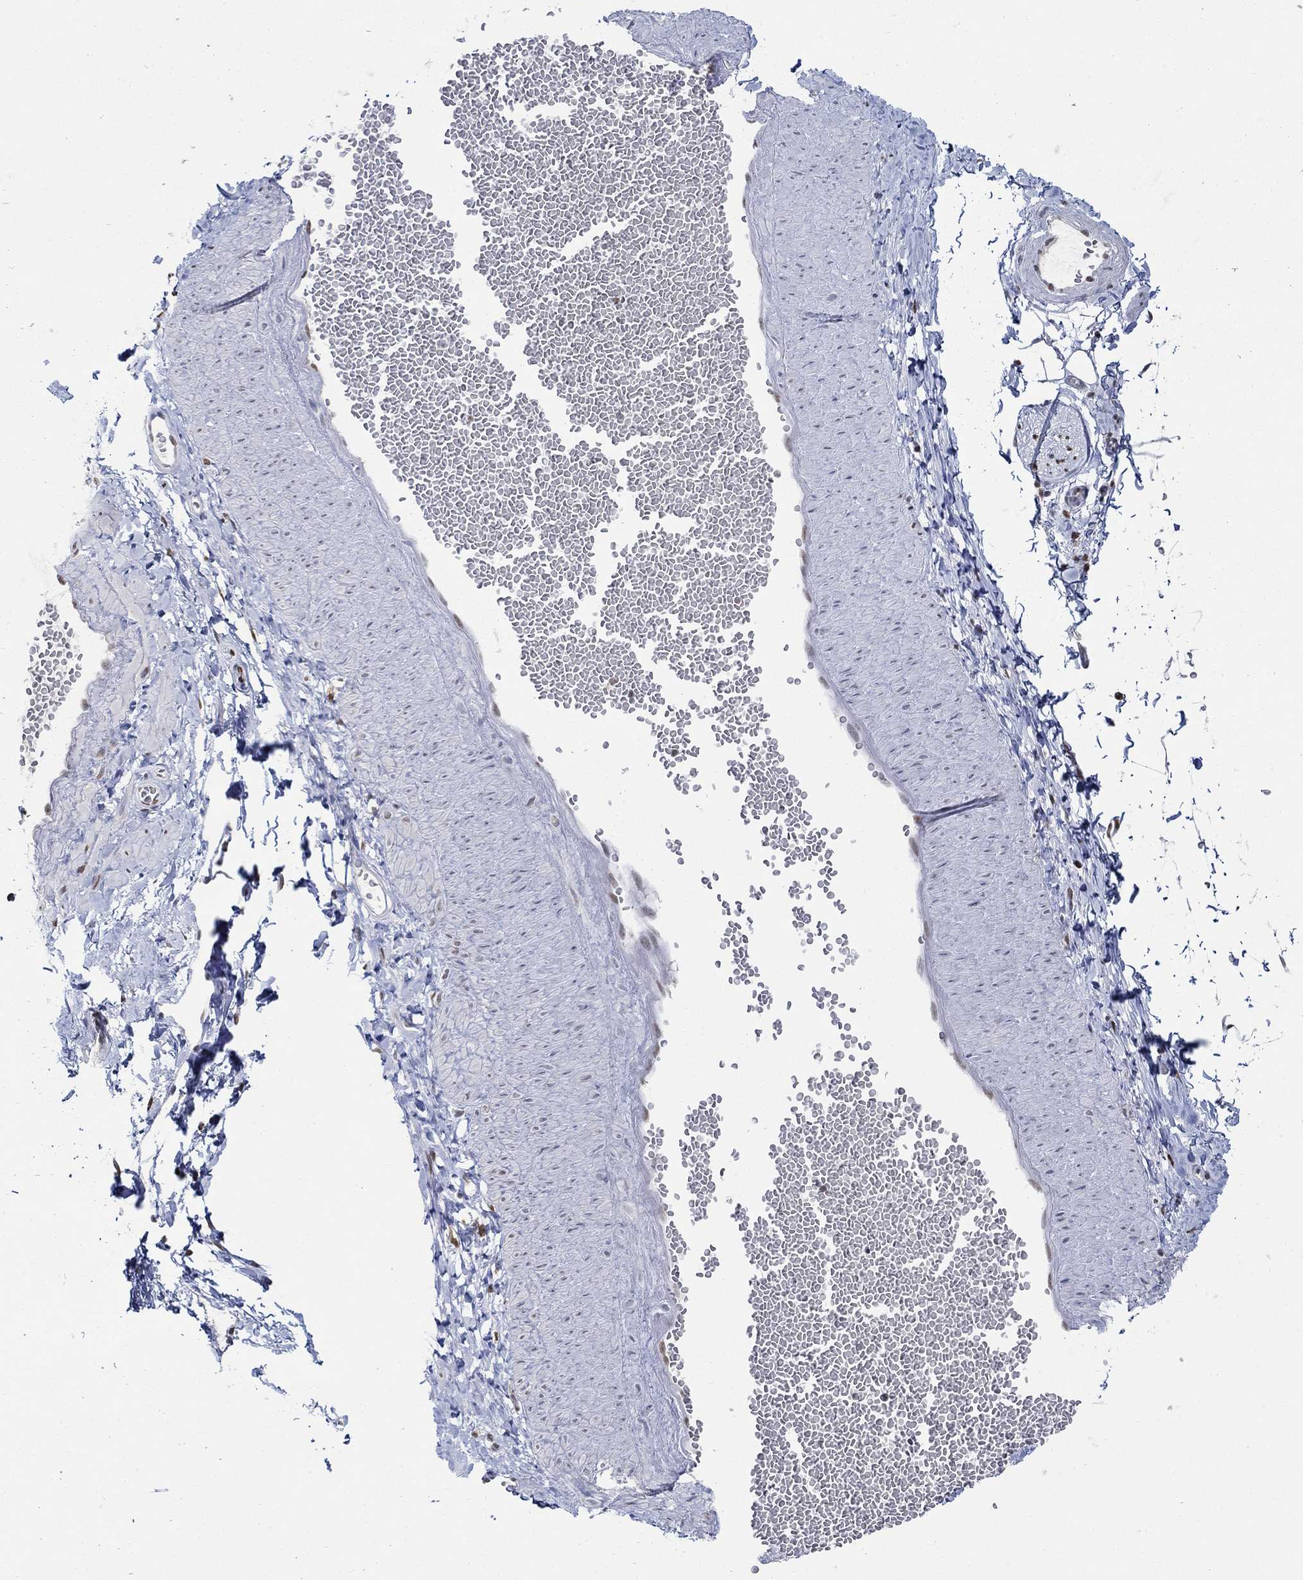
{"staining": {"intensity": "negative", "quantity": "none", "location": "none"}, "tissue": "adipose tissue", "cell_type": "Adipocytes", "image_type": "normal", "snomed": [{"axis": "morphology", "description": "Normal tissue, NOS"}, {"axis": "topography", "description": "Smooth muscle"}, {"axis": "topography", "description": "Peripheral nerve tissue"}], "caption": "Adipose tissue stained for a protein using IHC shows no staining adipocytes.", "gene": "GATA2", "patient": {"sex": "male", "age": 22}}